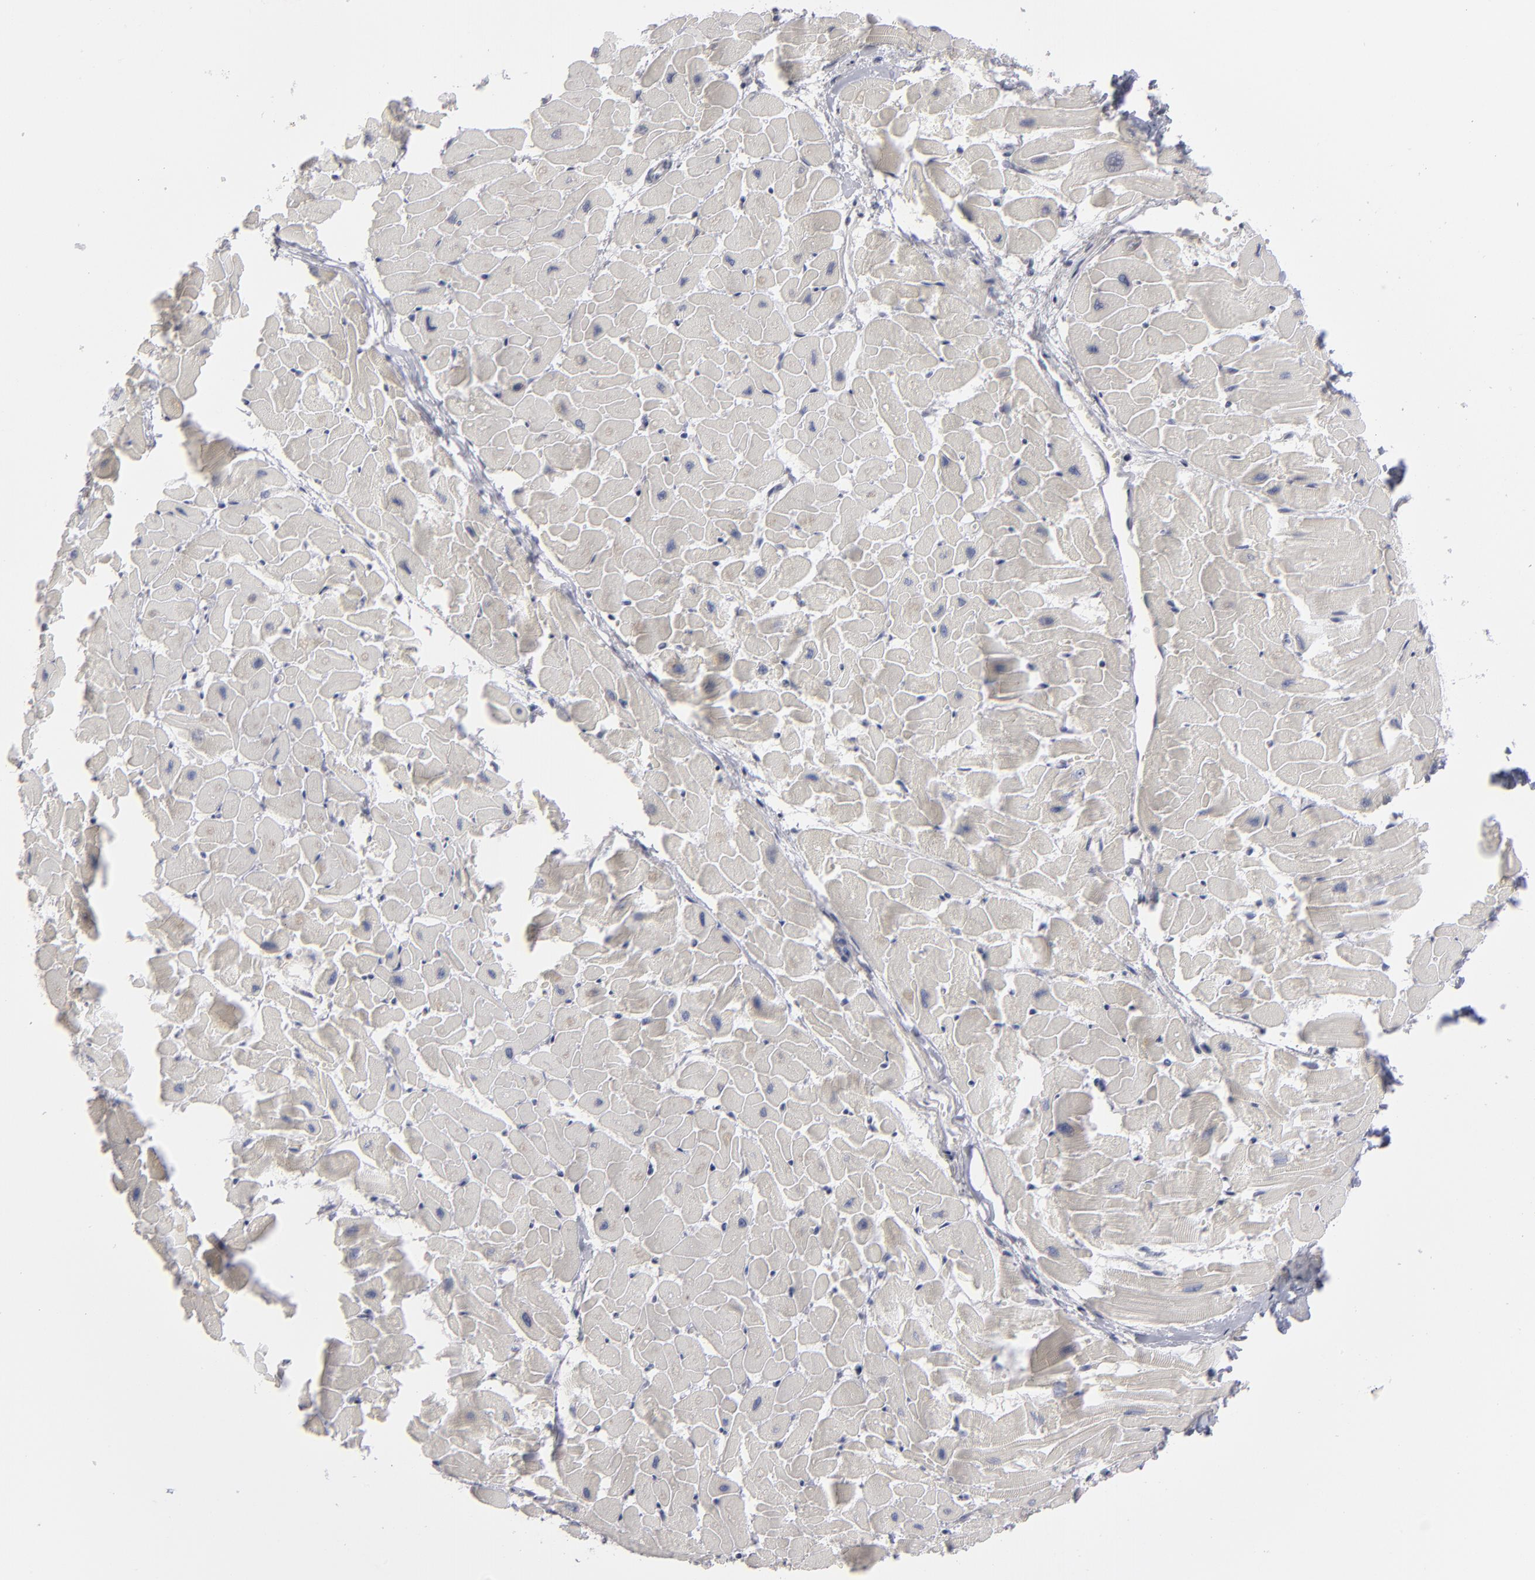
{"staining": {"intensity": "negative", "quantity": "none", "location": "none"}, "tissue": "heart muscle", "cell_type": "Cardiomyocytes", "image_type": "normal", "snomed": [{"axis": "morphology", "description": "Normal tissue, NOS"}, {"axis": "topography", "description": "Heart"}], "caption": "Immunohistochemistry histopathology image of benign heart muscle: heart muscle stained with DAB demonstrates no significant protein positivity in cardiomyocytes. (Stains: DAB (3,3'-diaminobenzidine) immunohistochemistry with hematoxylin counter stain, Microscopy: brightfield microscopy at high magnification).", "gene": "KIAA1210", "patient": {"sex": "female", "age": 19}}